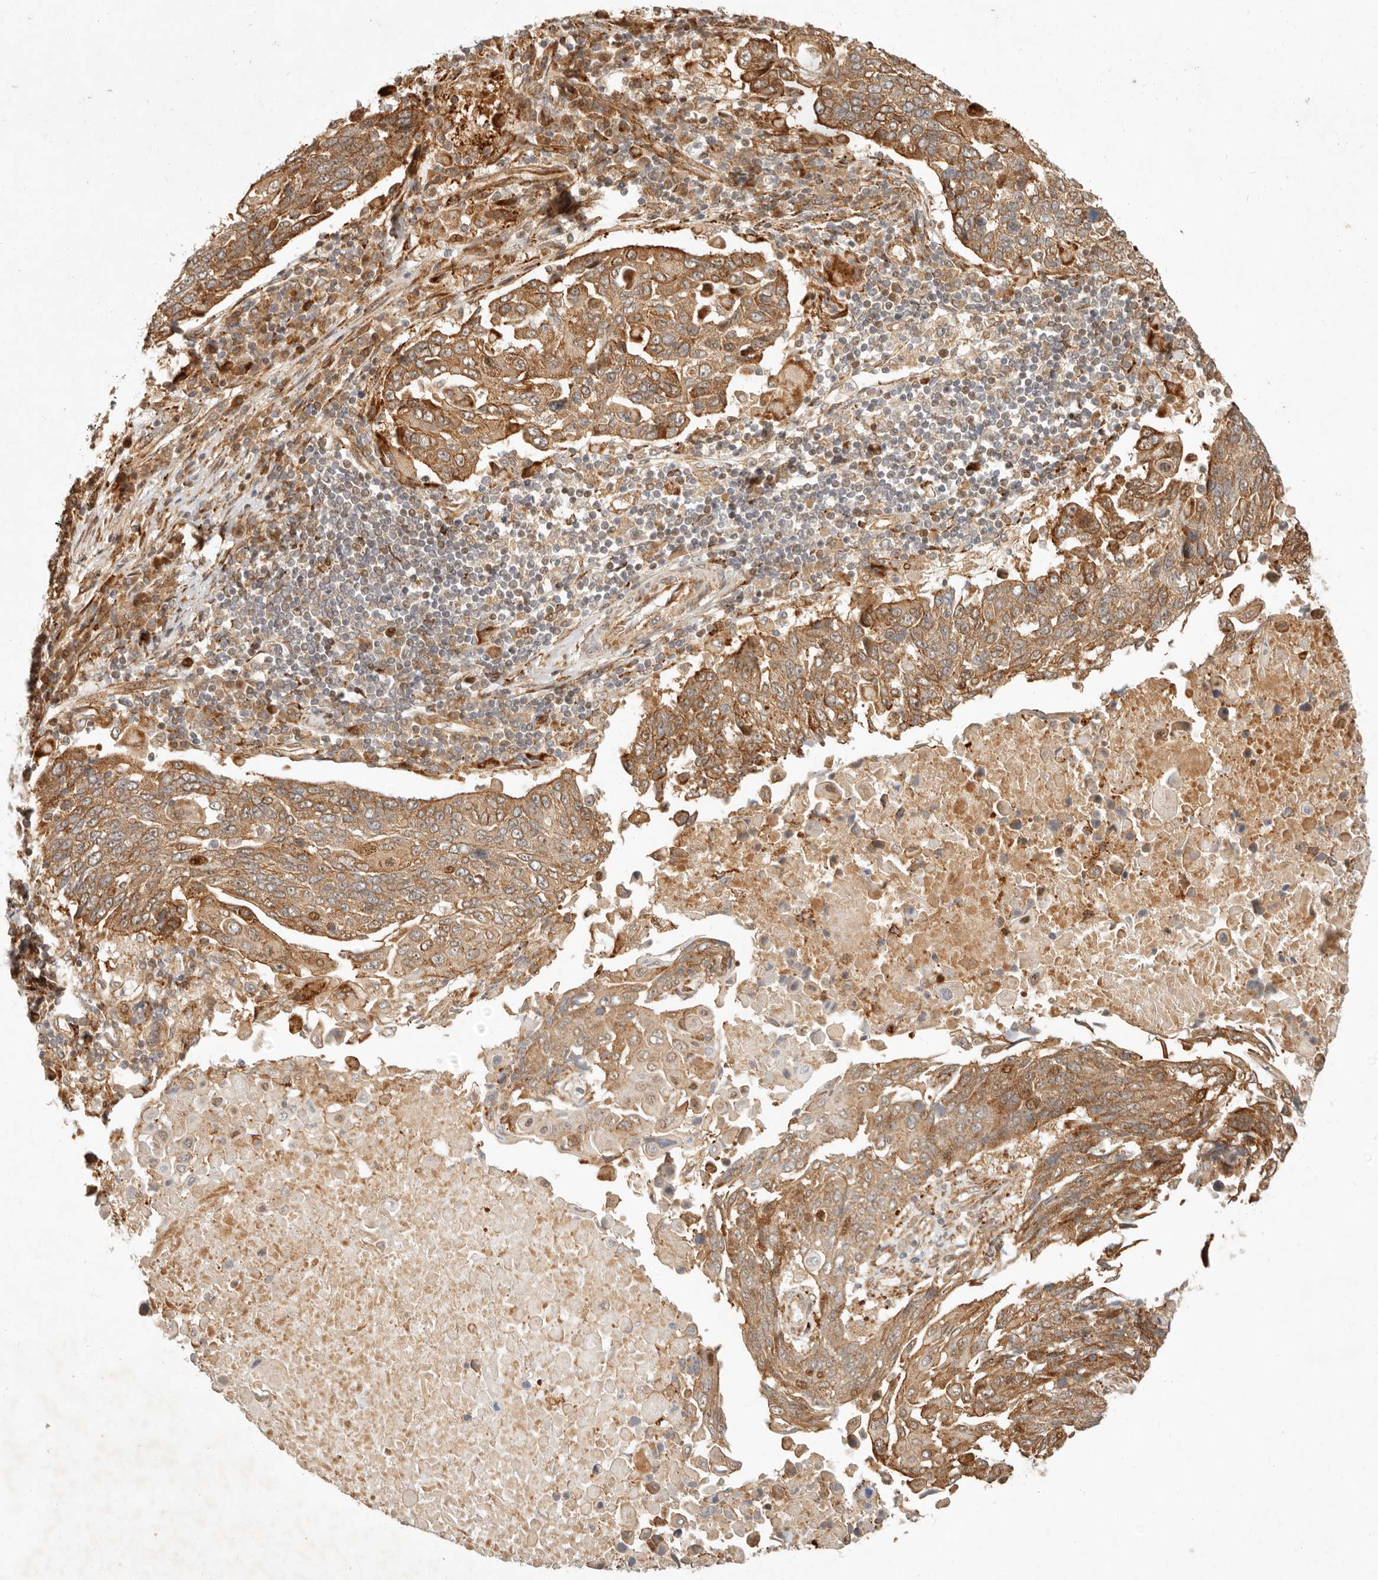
{"staining": {"intensity": "moderate", "quantity": ">75%", "location": "cytoplasmic/membranous"}, "tissue": "lung cancer", "cell_type": "Tumor cells", "image_type": "cancer", "snomed": [{"axis": "morphology", "description": "Squamous cell carcinoma, NOS"}, {"axis": "topography", "description": "Lung"}], "caption": "Human lung cancer stained with a protein marker exhibits moderate staining in tumor cells.", "gene": "KLHL38", "patient": {"sex": "male", "age": 66}}